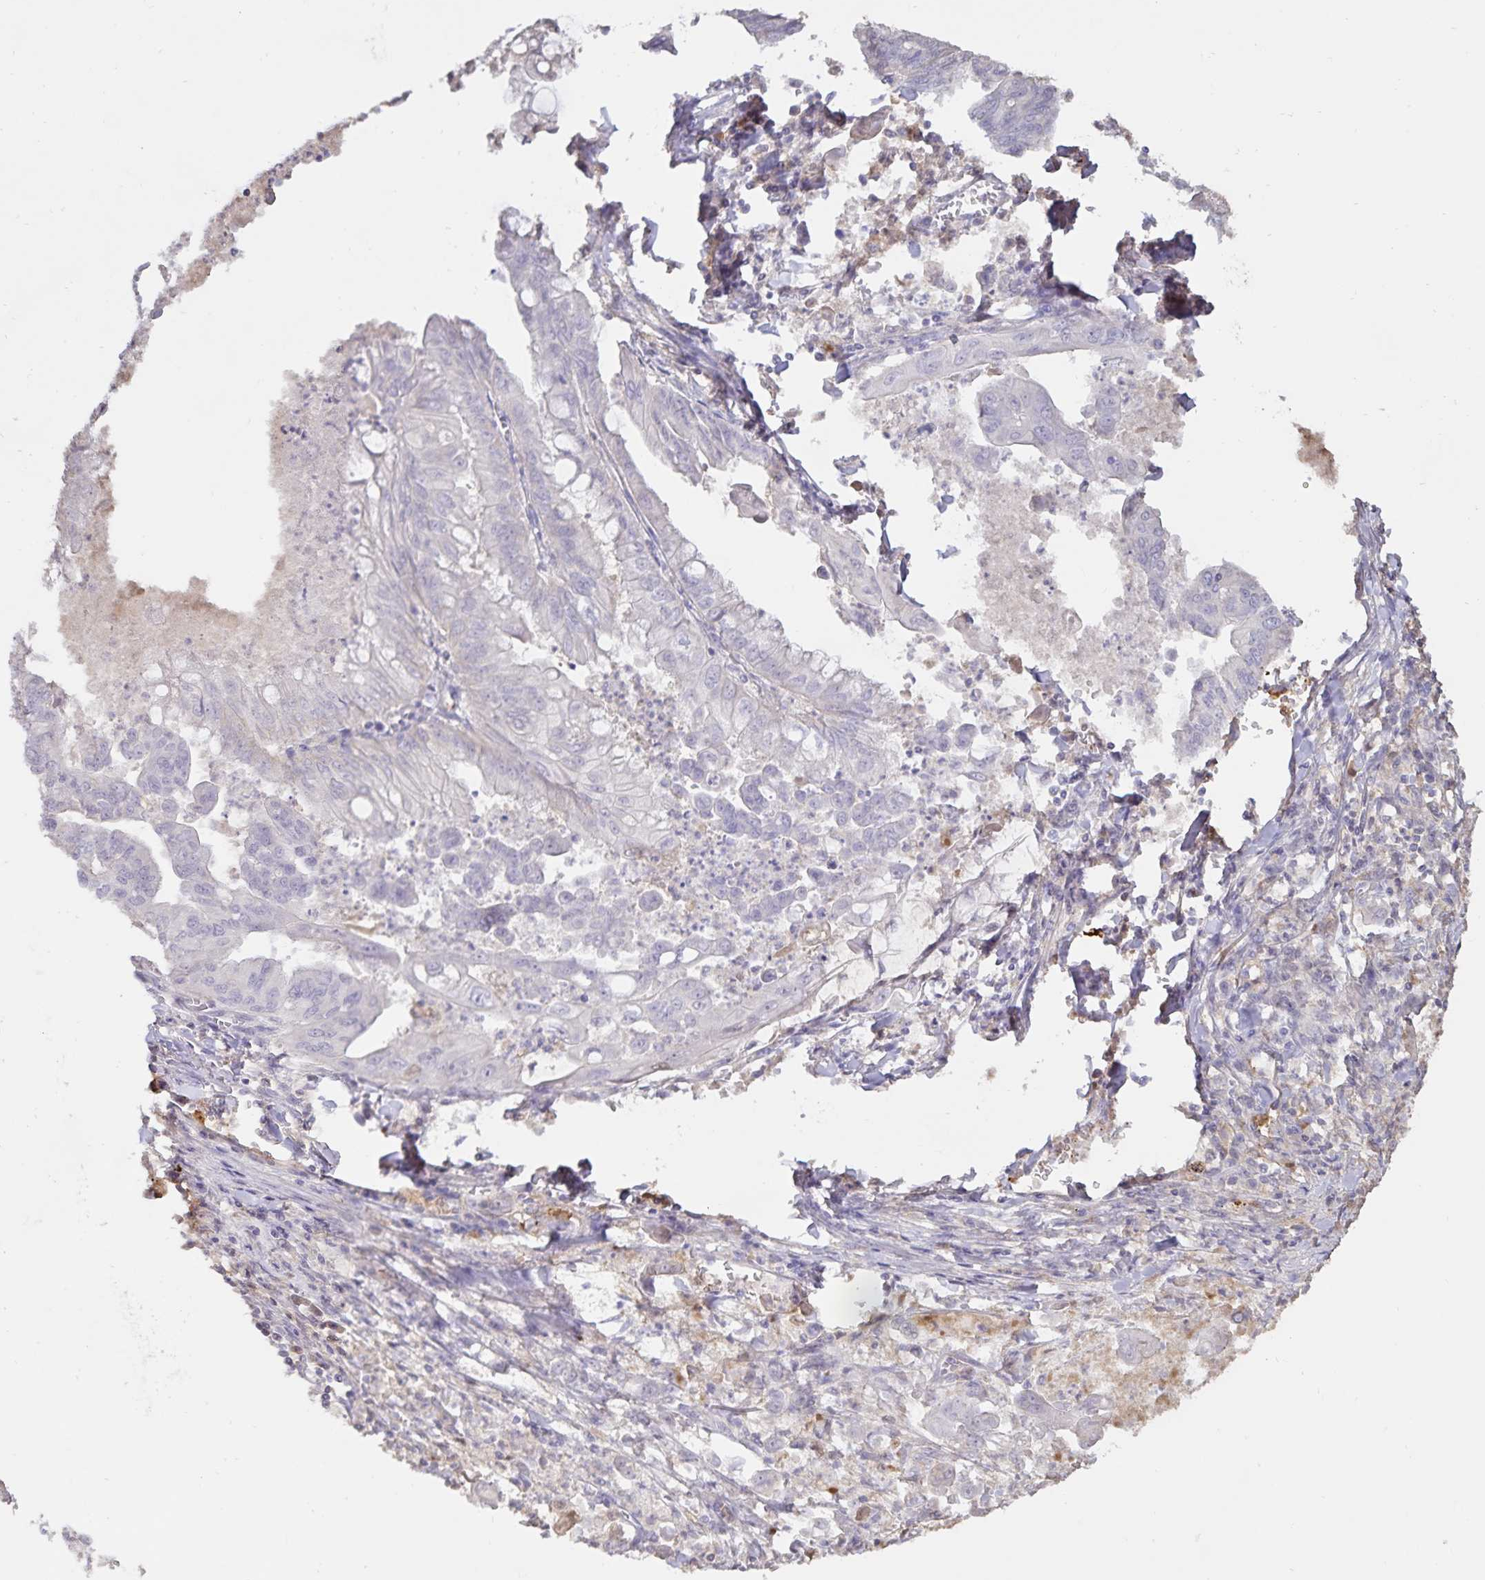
{"staining": {"intensity": "negative", "quantity": "none", "location": "none"}, "tissue": "stomach cancer", "cell_type": "Tumor cells", "image_type": "cancer", "snomed": [{"axis": "morphology", "description": "Adenocarcinoma, NOS"}, {"axis": "topography", "description": "Stomach, upper"}], "caption": "There is no significant expression in tumor cells of stomach adenocarcinoma.", "gene": "FGG", "patient": {"sex": "male", "age": 80}}